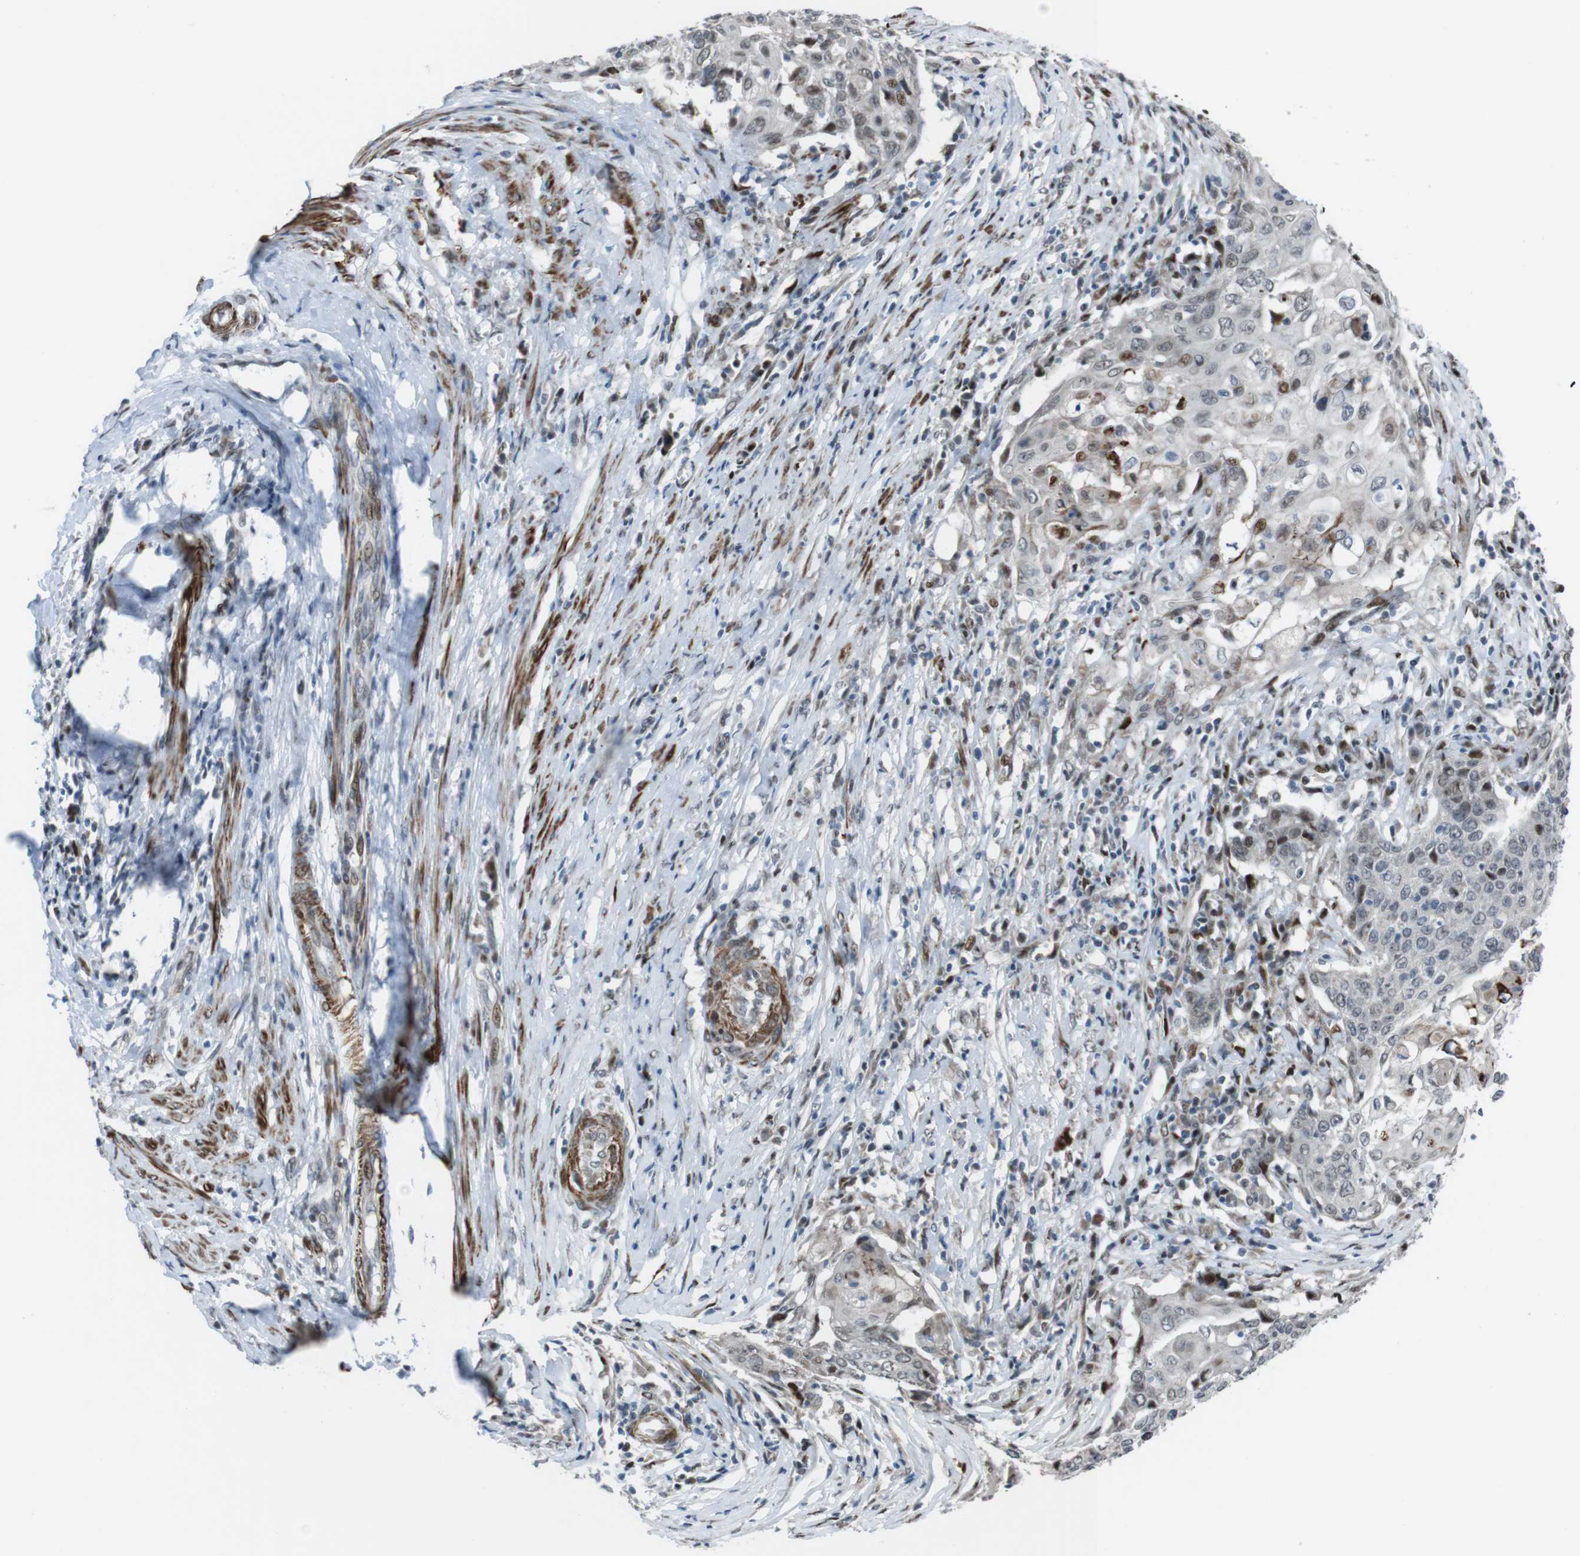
{"staining": {"intensity": "moderate", "quantity": "<25%", "location": "nuclear"}, "tissue": "cervical cancer", "cell_type": "Tumor cells", "image_type": "cancer", "snomed": [{"axis": "morphology", "description": "Squamous cell carcinoma, NOS"}, {"axis": "topography", "description": "Cervix"}], "caption": "Cervical squamous cell carcinoma stained for a protein reveals moderate nuclear positivity in tumor cells.", "gene": "PBRM1", "patient": {"sex": "female", "age": 39}}